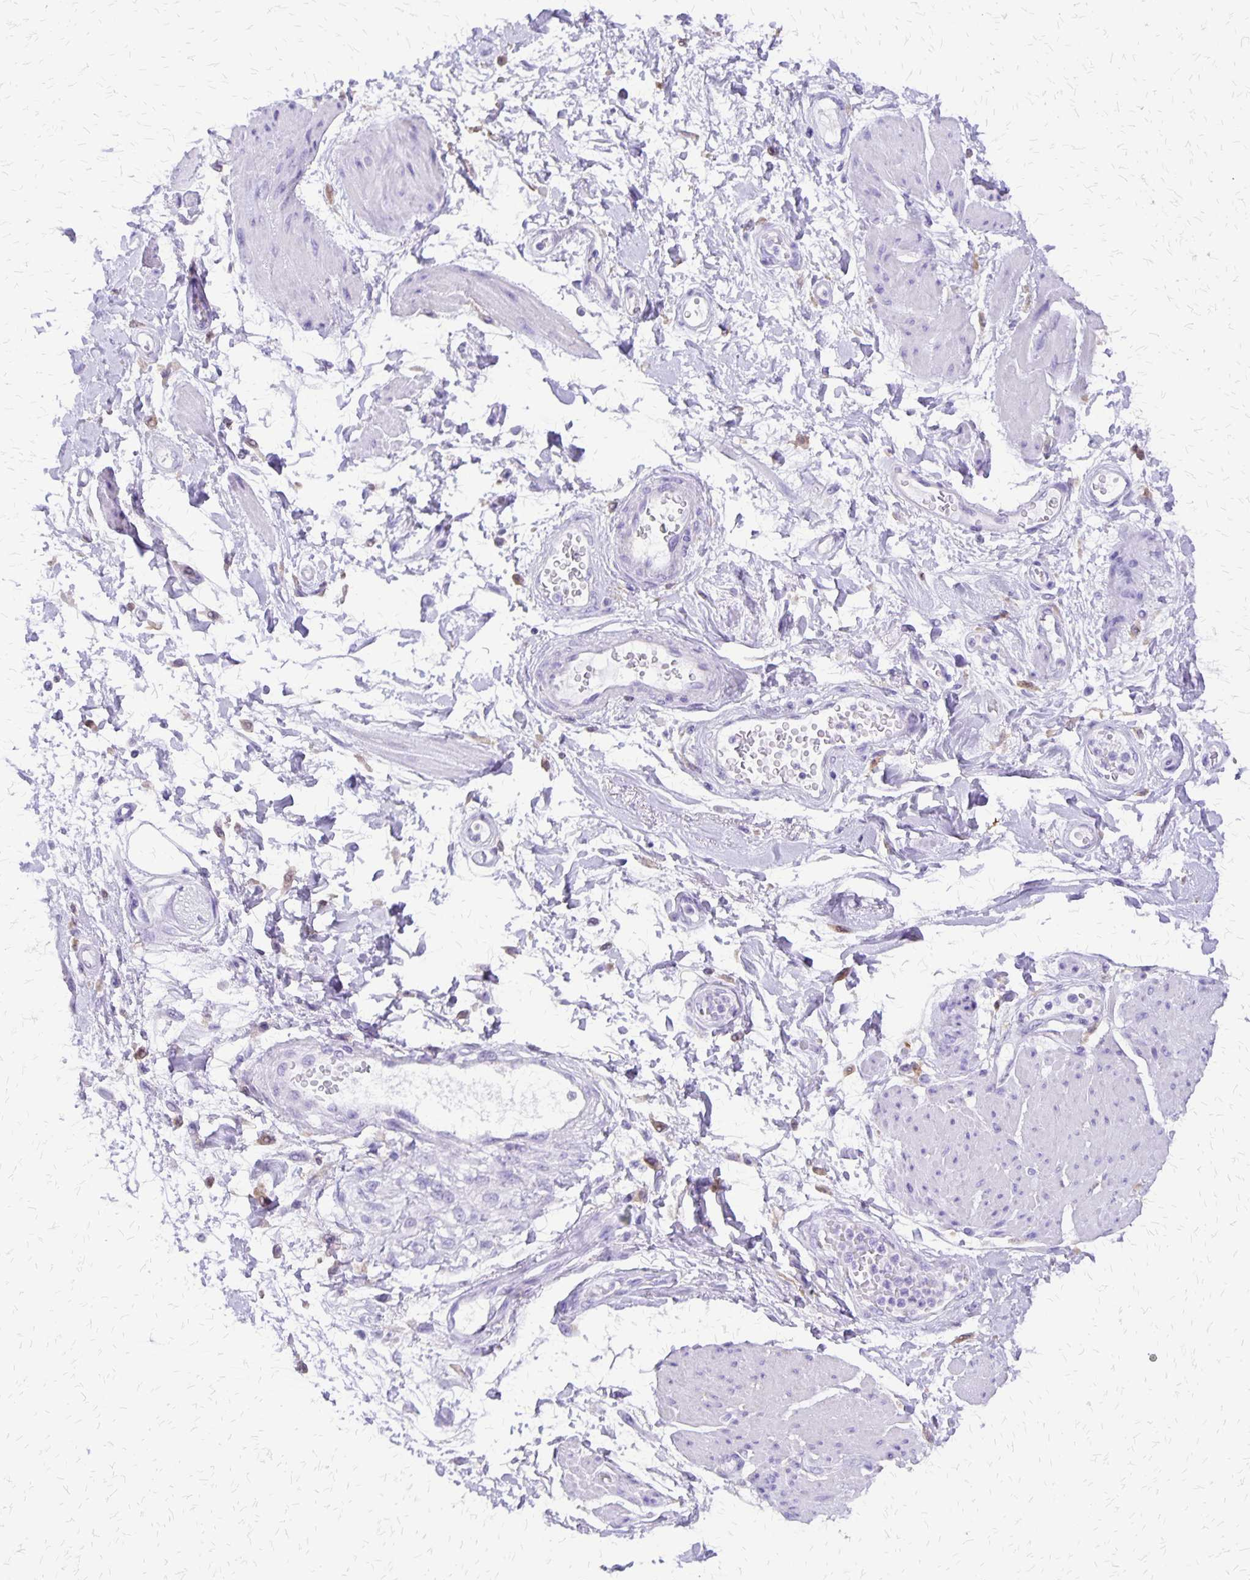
{"staining": {"intensity": "negative", "quantity": "none", "location": "none"}, "tissue": "adipose tissue", "cell_type": "Adipocytes", "image_type": "normal", "snomed": [{"axis": "morphology", "description": "Normal tissue, NOS"}, {"axis": "topography", "description": "Urinary bladder"}, {"axis": "topography", "description": "Peripheral nerve tissue"}], "caption": "Immunohistochemistry (IHC) of unremarkable adipose tissue shows no positivity in adipocytes.", "gene": "SLC13A2", "patient": {"sex": "female", "age": 60}}